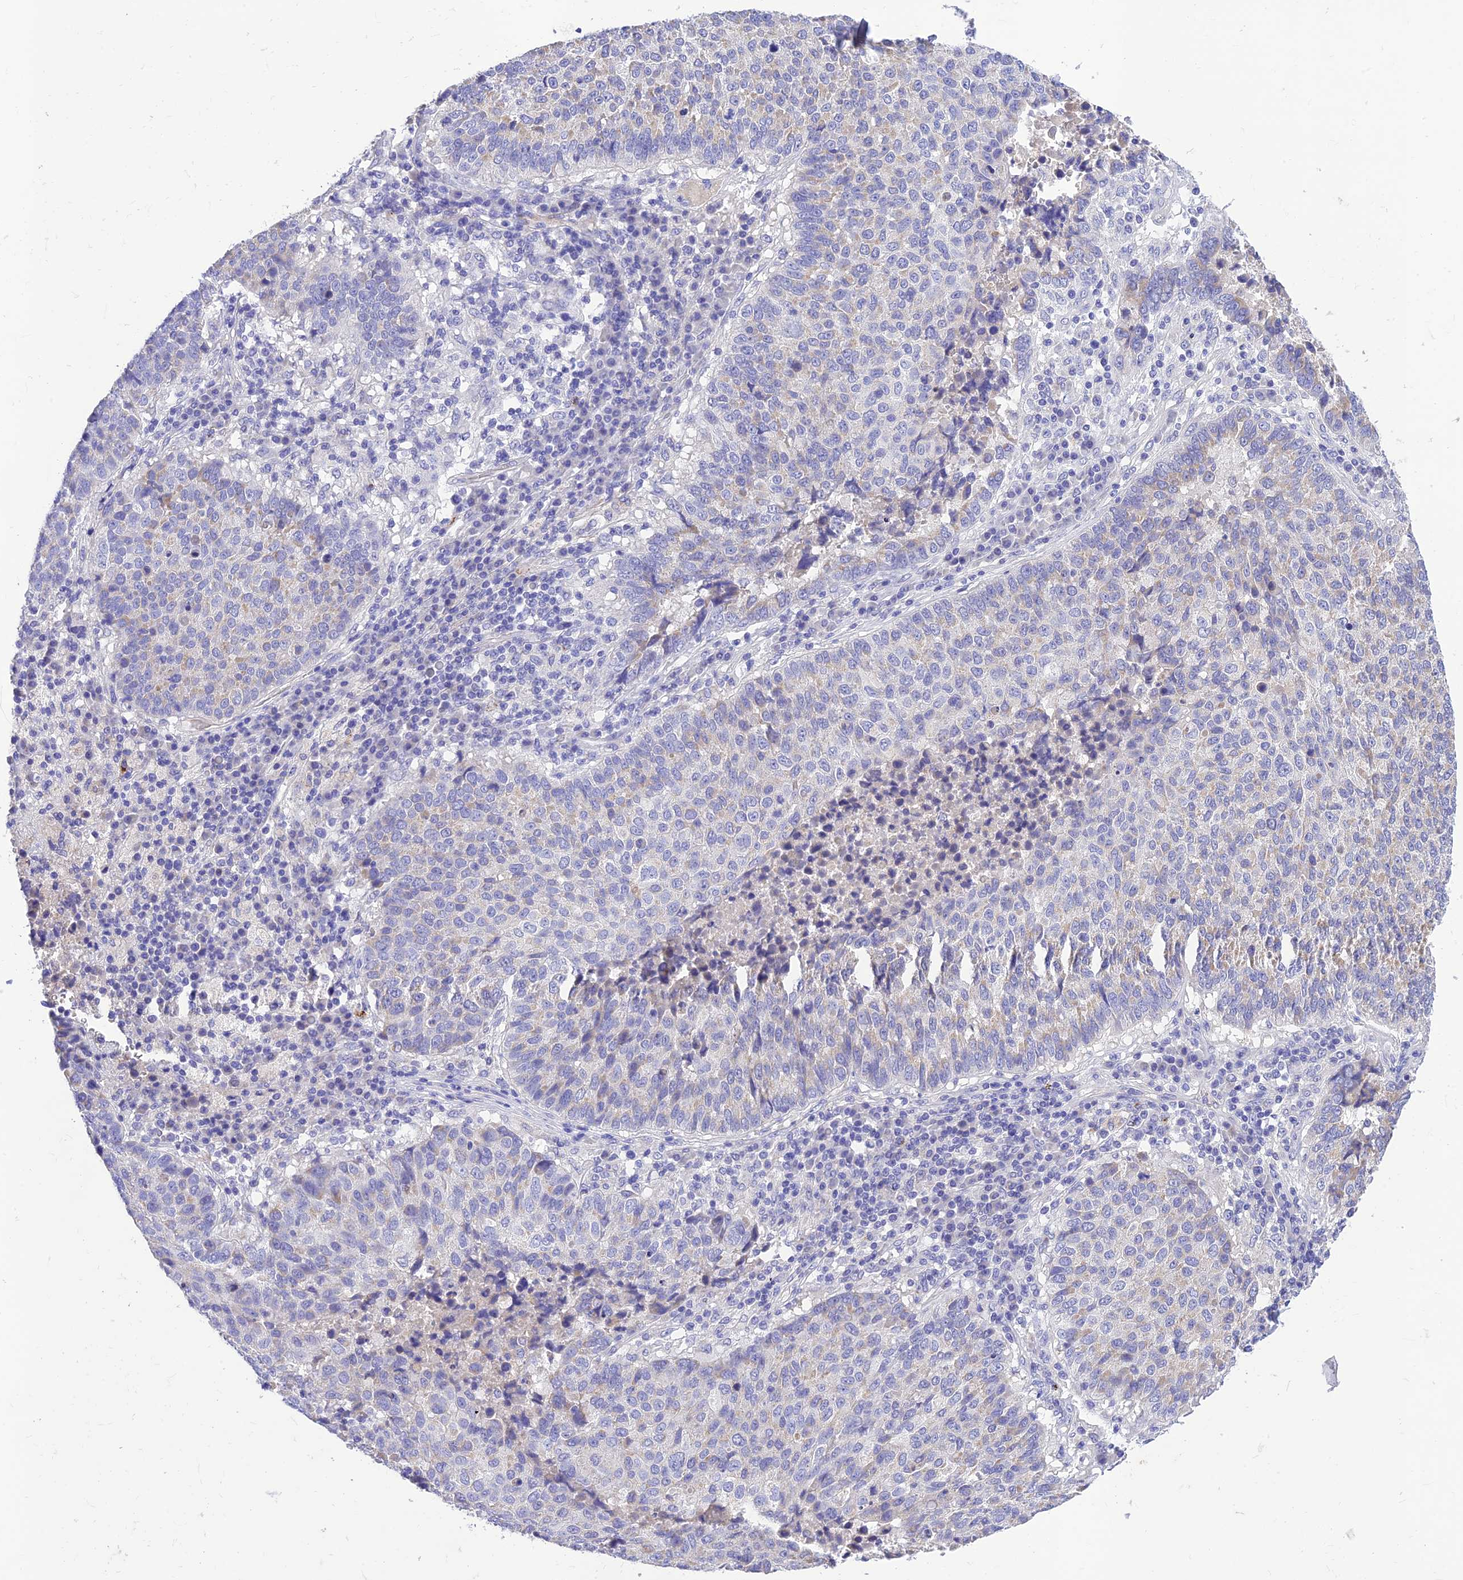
{"staining": {"intensity": "negative", "quantity": "none", "location": "none"}, "tissue": "lung cancer", "cell_type": "Tumor cells", "image_type": "cancer", "snomed": [{"axis": "morphology", "description": "Squamous cell carcinoma, NOS"}, {"axis": "topography", "description": "Lung"}], "caption": "IHC histopathology image of squamous cell carcinoma (lung) stained for a protein (brown), which reveals no staining in tumor cells.", "gene": "MS4A5", "patient": {"sex": "male", "age": 73}}